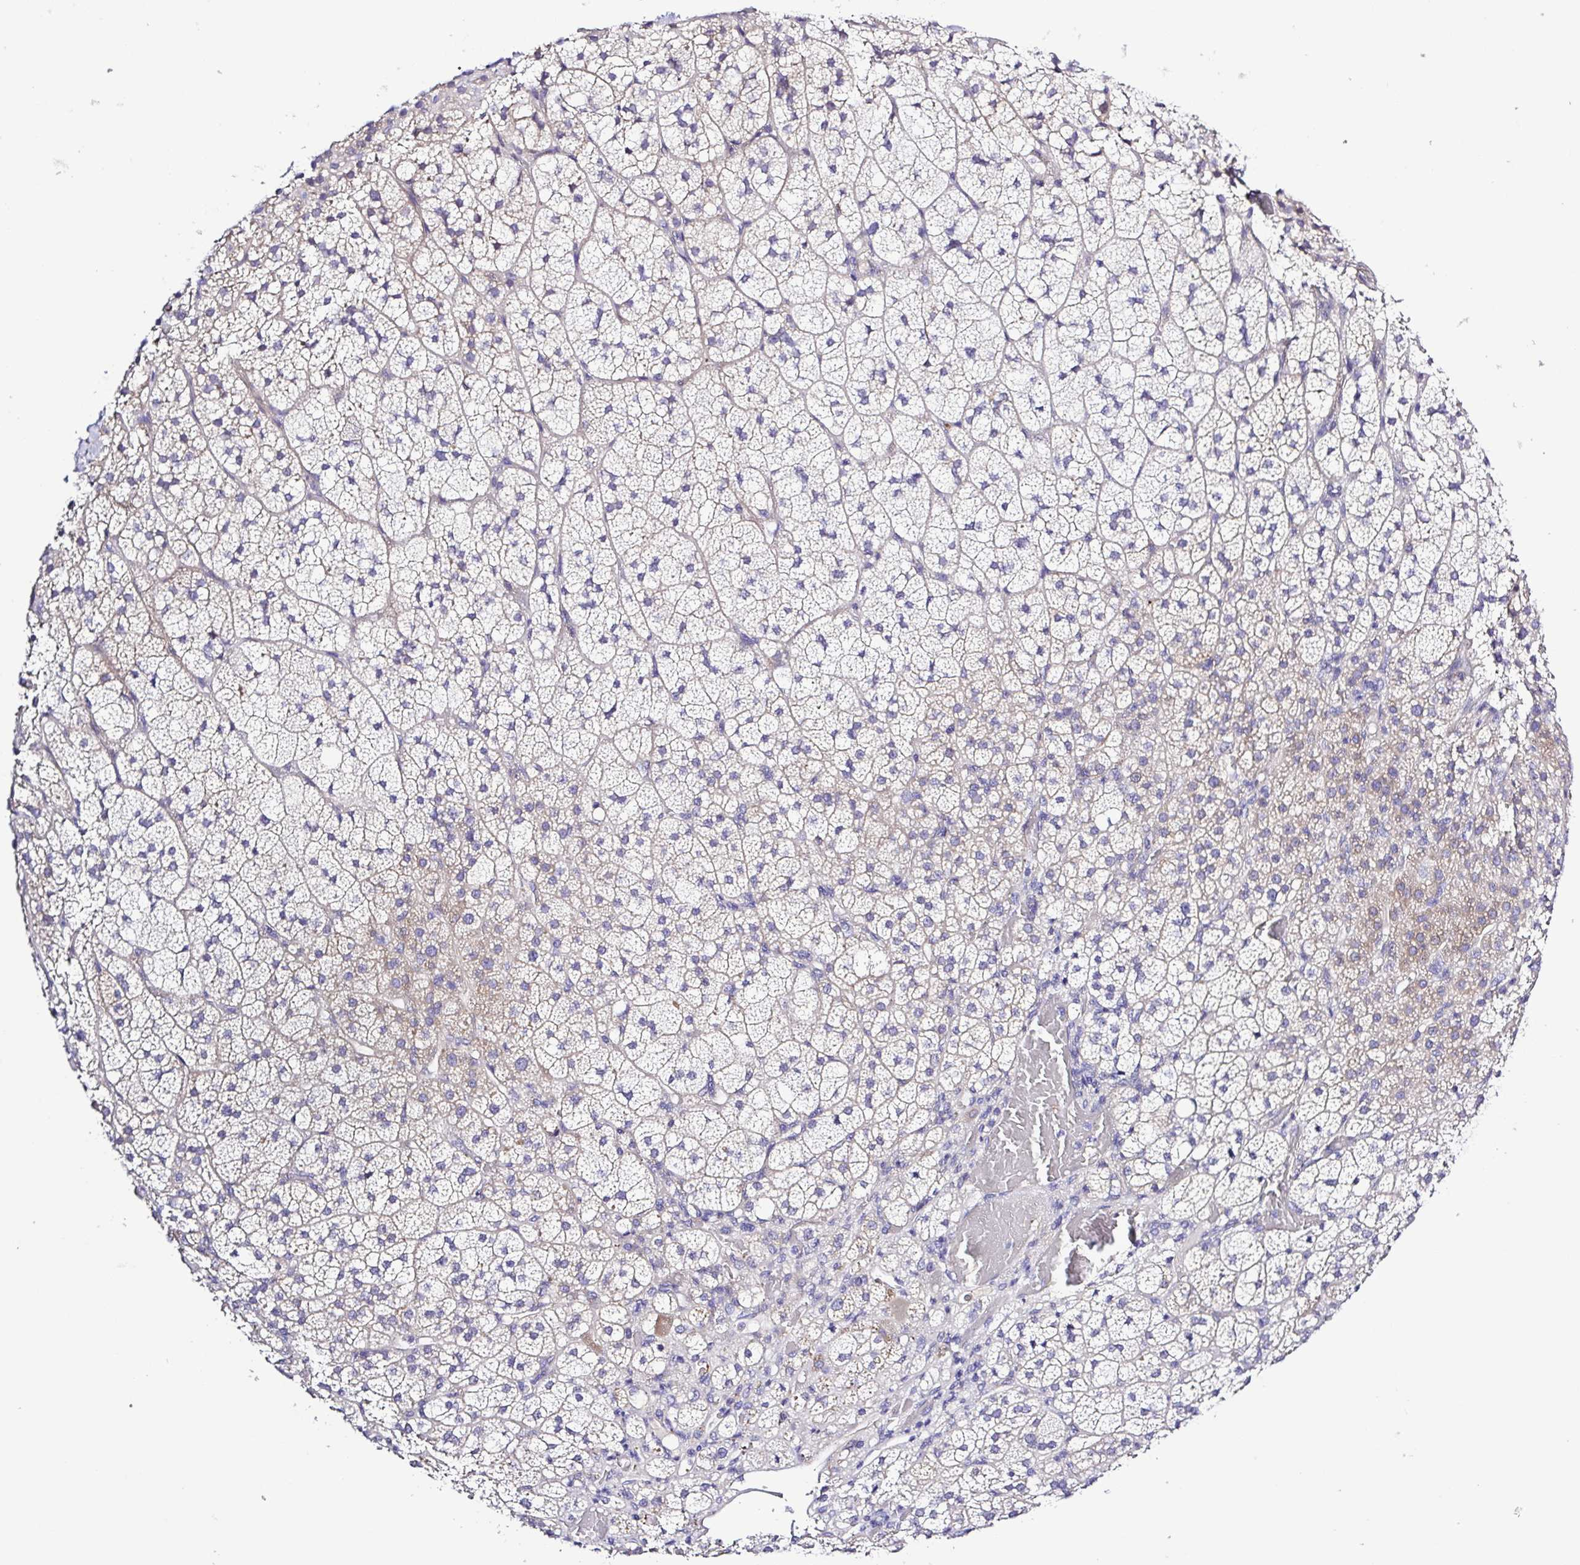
{"staining": {"intensity": "moderate", "quantity": "25%-75%", "location": "cytoplasmic/membranous"}, "tissue": "adrenal gland", "cell_type": "Glandular cells", "image_type": "normal", "snomed": [{"axis": "morphology", "description": "Normal tissue, NOS"}, {"axis": "topography", "description": "Adrenal gland"}], "caption": "Unremarkable adrenal gland demonstrates moderate cytoplasmic/membranous staining in approximately 25%-75% of glandular cells, visualized by immunohistochemistry. The staining is performed using DAB (3,3'-diaminobenzidine) brown chromogen to label protein expression. The nuclei are counter-stained blue using hematoxylin.", "gene": "GABBR2", "patient": {"sex": "female", "age": 60}}